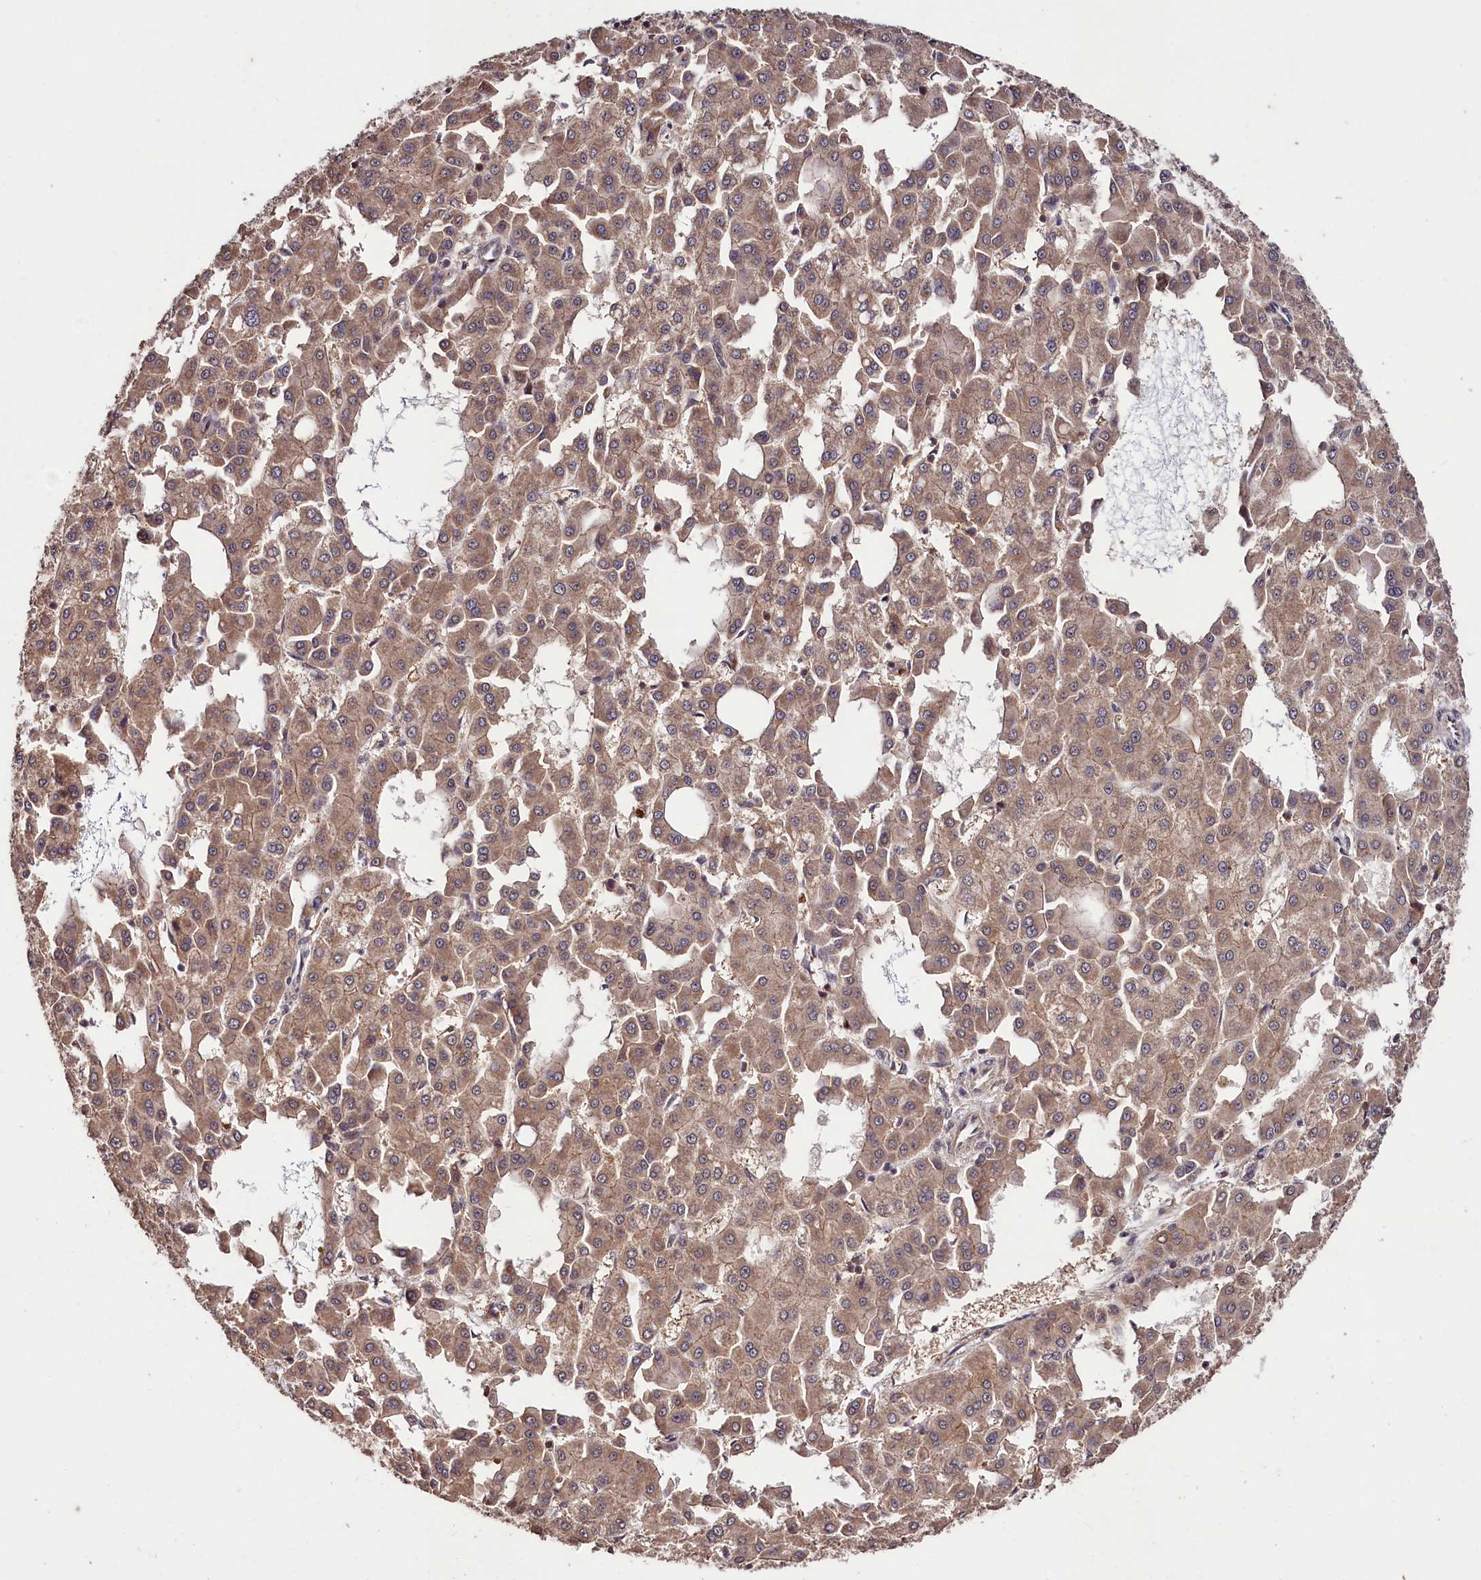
{"staining": {"intensity": "weak", "quantity": ">75%", "location": "cytoplasmic/membranous"}, "tissue": "liver cancer", "cell_type": "Tumor cells", "image_type": "cancer", "snomed": [{"axis": "morphology", "description": "Carcinoma, Hepatocellular, NOS"}, {"axis": "topography", "description": "Liver"}], "caption": "DAB immunohistochemical staining of liver hepatocellular carcinoma demonstrates weak cytoplasmic/membranous protein staining in approximately >75% of tumor cells.", "gene": "KLRB1", "patient": {"sex": "male", "age": 47}}